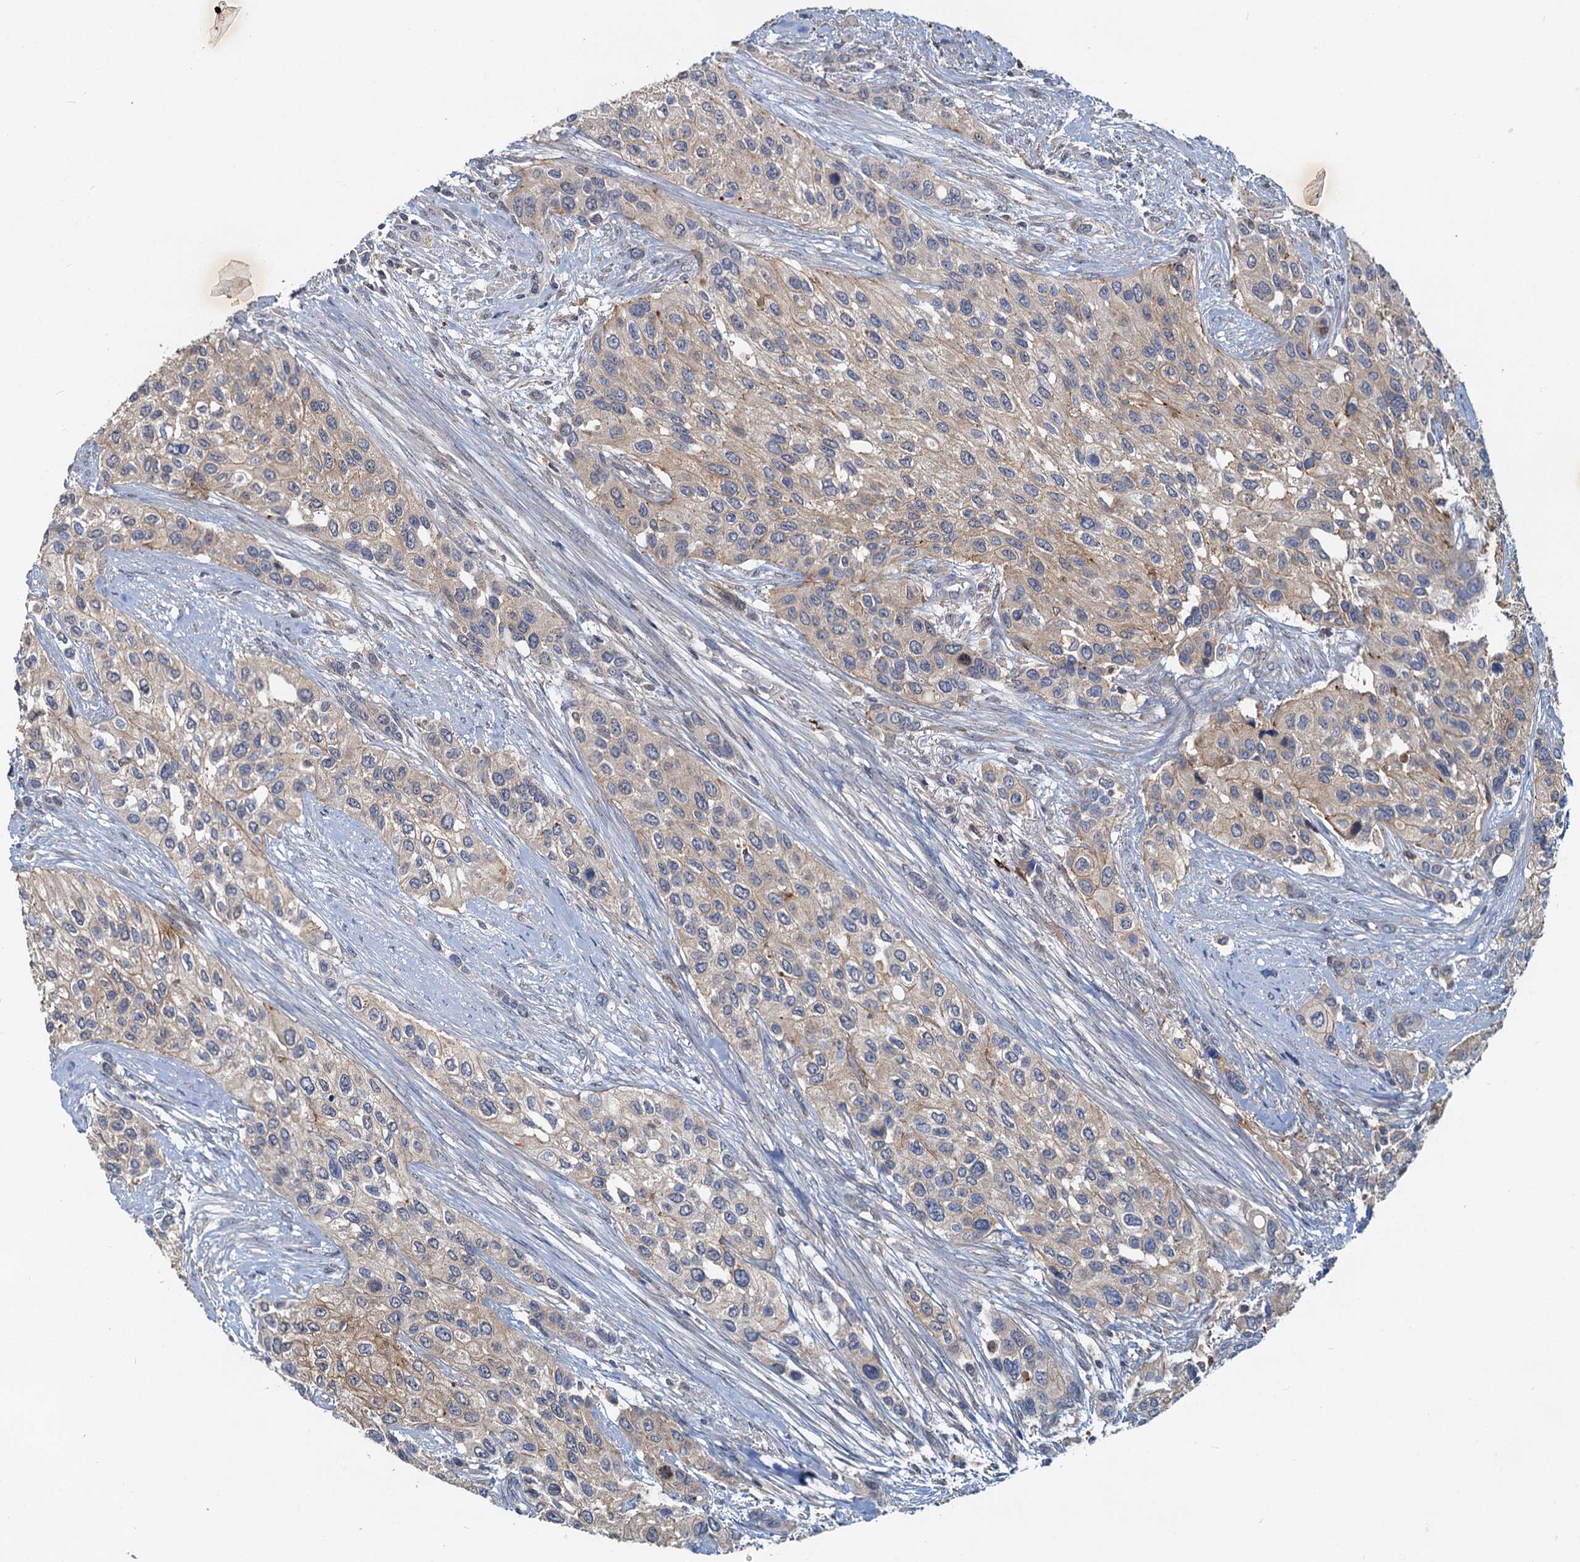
{"staining": {"intensity": "weak", "quantity": "25%-75%", "location": "cytoplasmic/membranous"}, "tissue": "urothelial cancer", "cell_type": "Tumor cells", "image_type": "cancer", "snomed": [{"axis": "morphology", "description": "Normal tissue, NOS"}, {"axis": "morphology", "description": "Urothelial carcinoma, High grade"}, {"axis": "topography", "description": "Vascular tissue"}, {"axis": "topography", "description": "Urinary bladder"}], "caption": "The histopathology image shows staining of high-grade urothelial carcinoma, revealing weak cytoplasmic/membranous protein positivity (brown color) within tumor cells. The staining was performed using DAB (3,3'-diaminobenzidine) to visualize the protein expression in brown, while the nuclei were stained in blue with hematoxylin (Magnification: 20x).", "gene": "TOLLIP", "patient": {"sex": "female", "age": 56}}